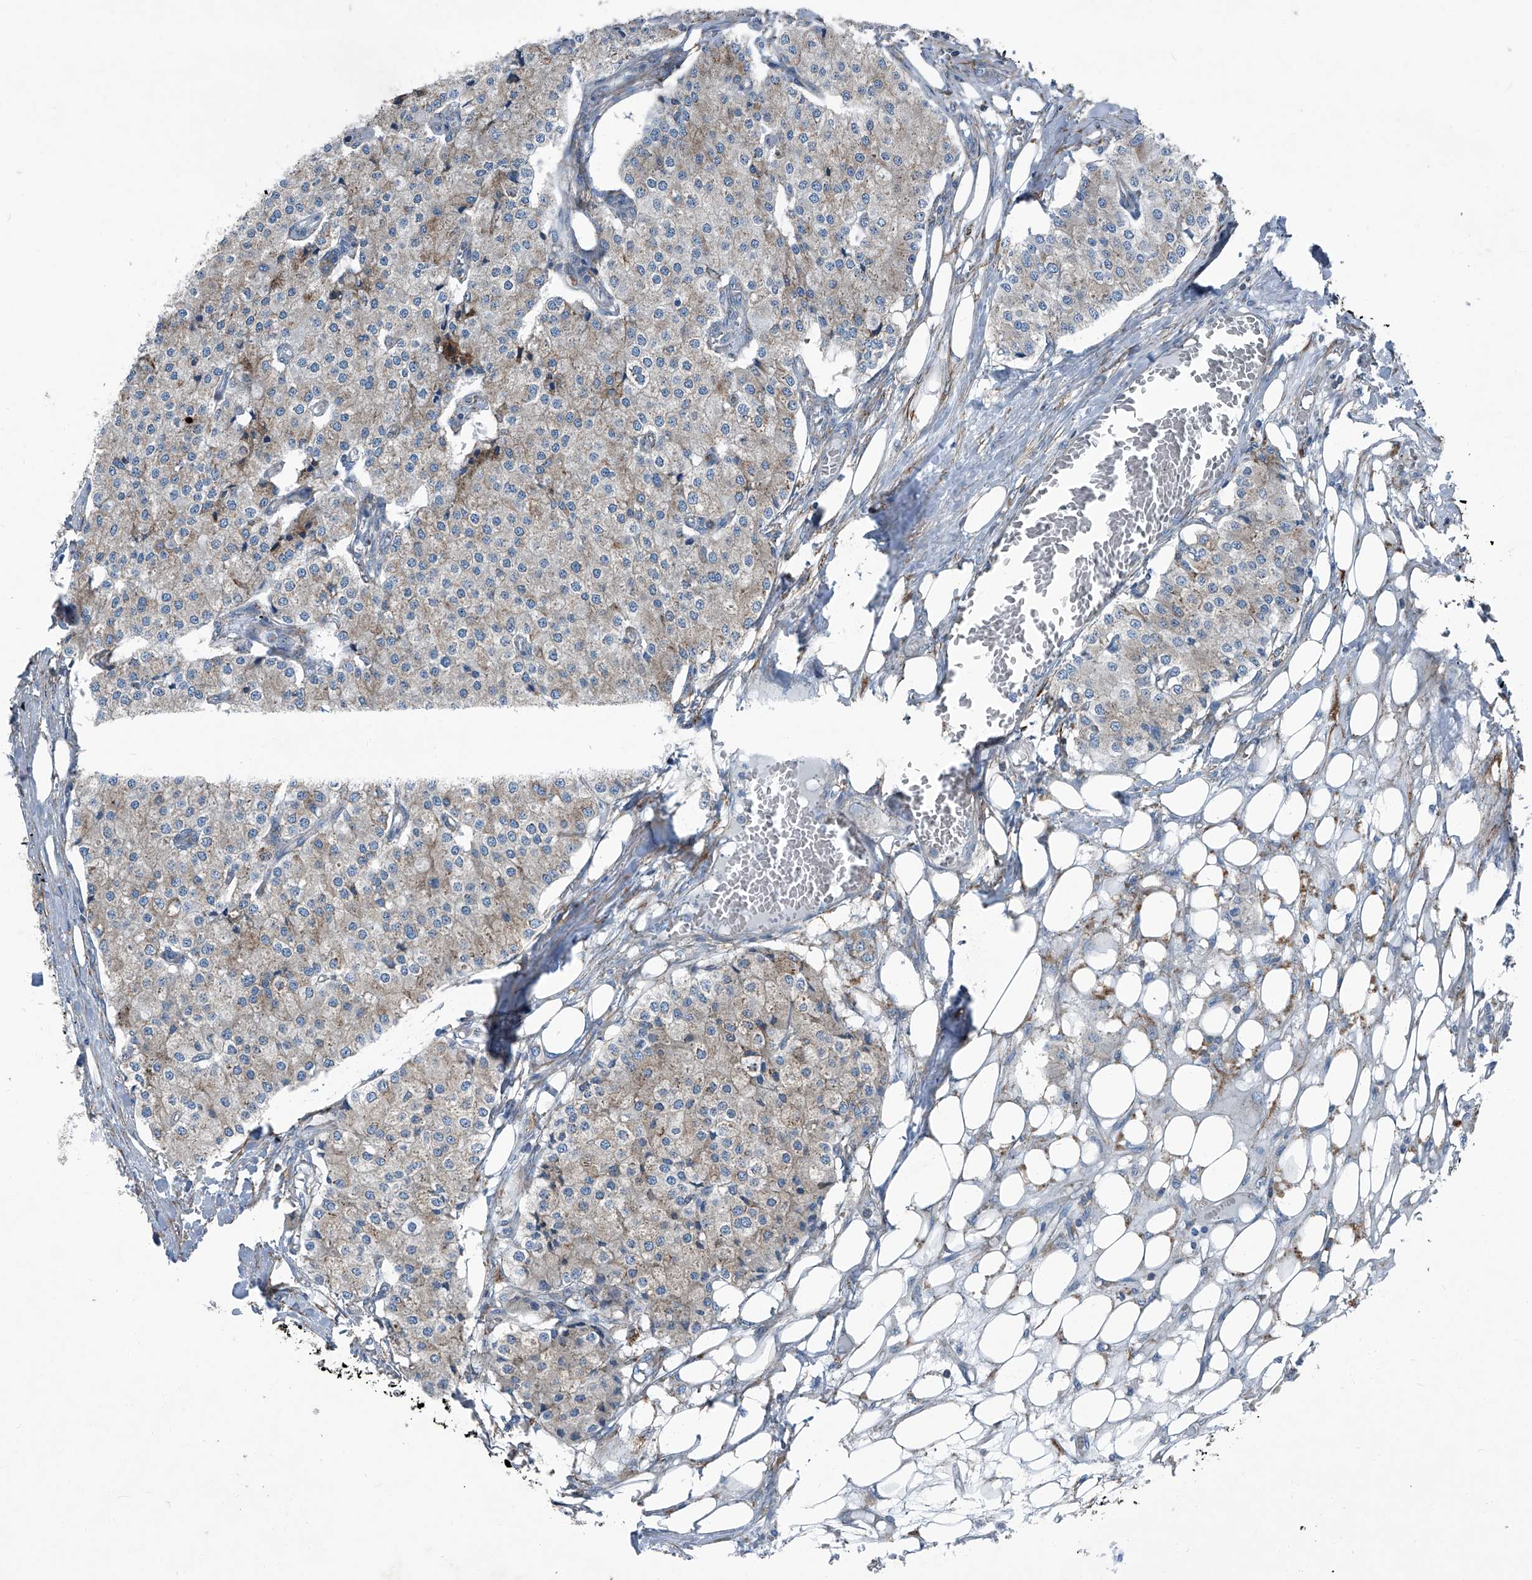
{"staining": {"intensity": "weak", "quantity": "<25%", "location": "cytoplasmic/membranous"}, "tissue": "carcinoid", "cell_type": "Tumor cells", "image_type": "cancer", "snomed": [{"axis": "morphology", "description": "Carcinoid, malignant, NOS"}, {"axis": "topography", "description": "Colon"}], "caption": "Tumor cells are negative for protein expression in human carcinoid. (DAB (3,3'-diaminobenzidine) immunohistochemistry (IHC) with hematoxylin counter stain).", "gene": "SEPTIN7", "patient": {"sex": "female", "age": 52}}